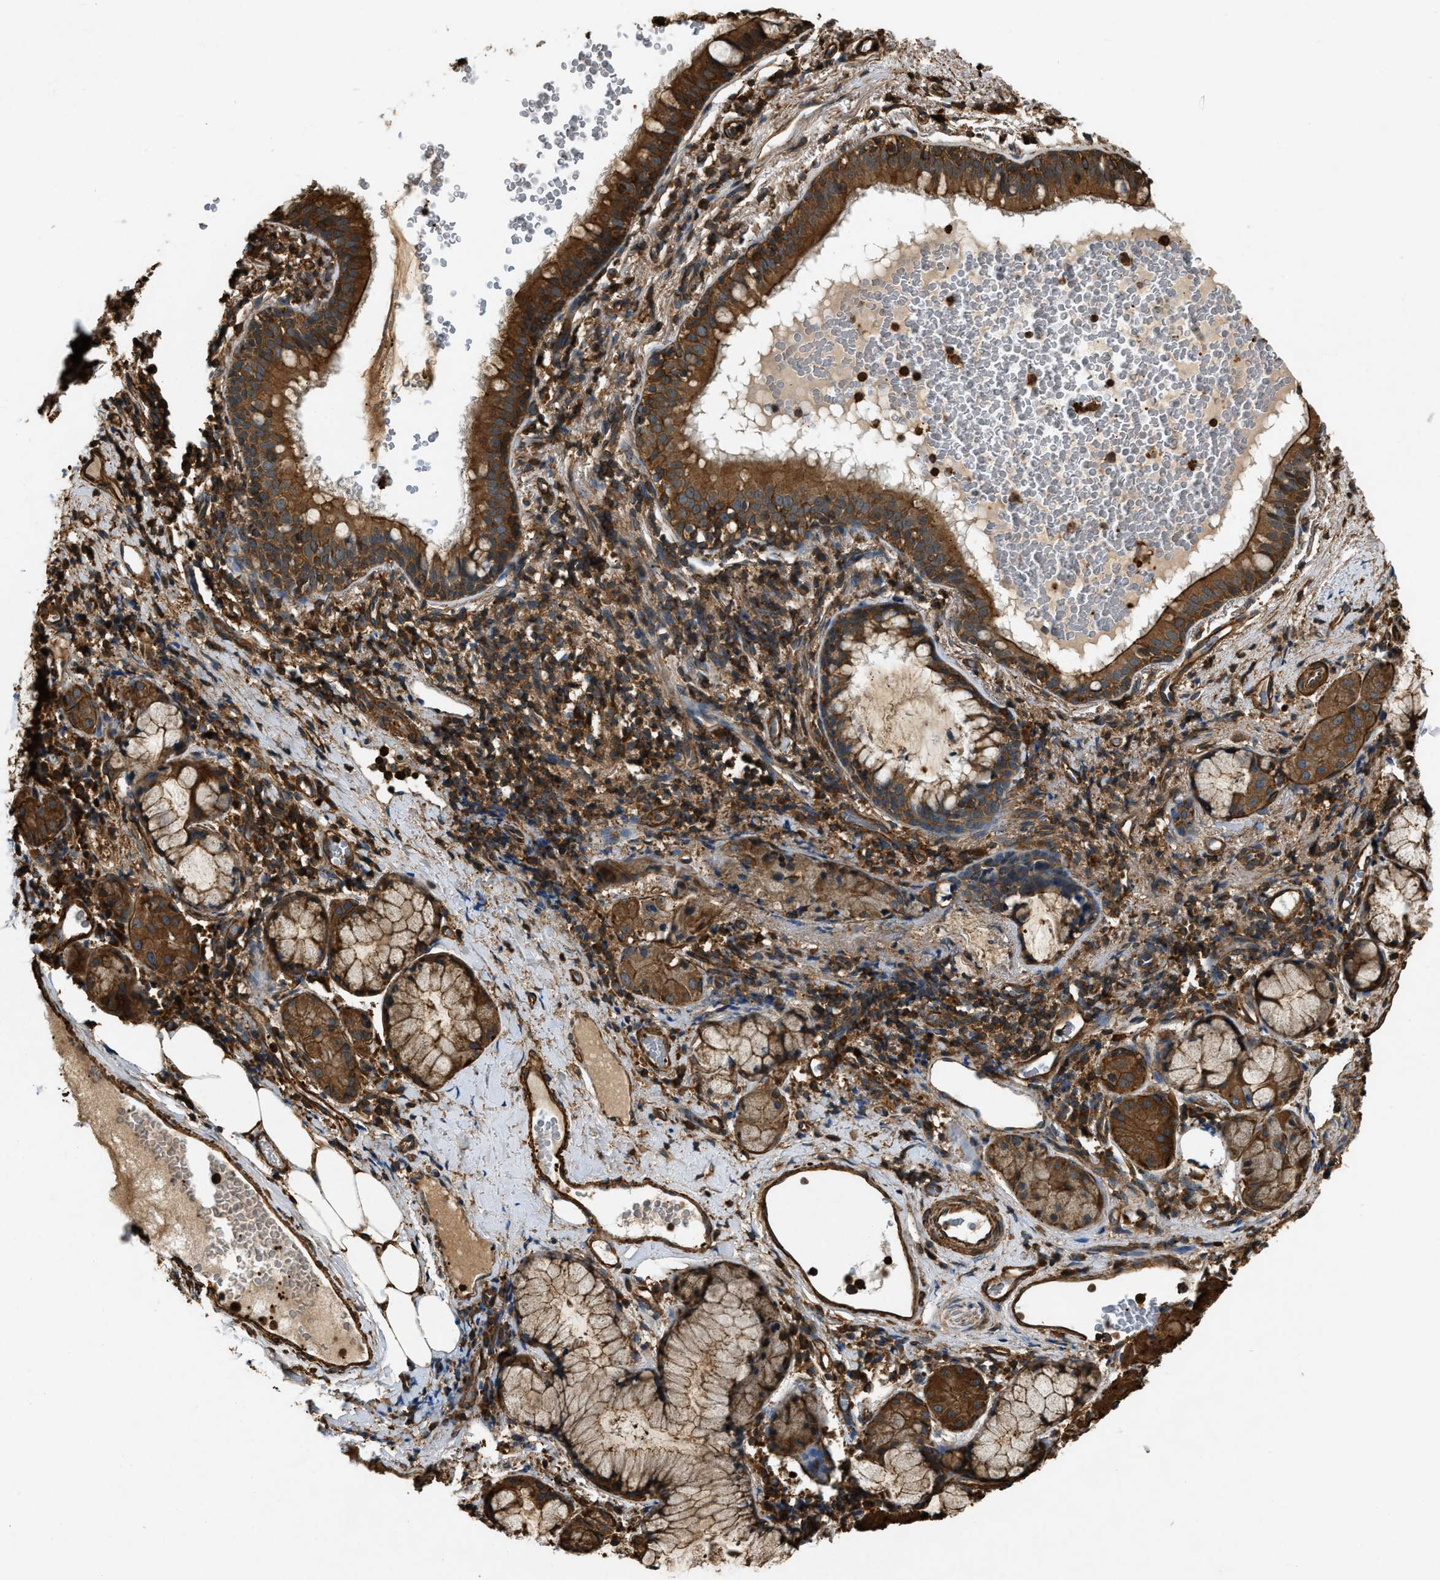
{"staining": {"intensity": "strong", "quantity": ">75%", "location": "cytoplasmic/membranous"}, "tissue": "bronchus", "cell_type": "Respiratory epithelial cells", "image_type": "normal", "snomed": [{"axis": "morphology", "description": "Normal tissue, NOS"}, {"axis": "morphology", "description": "Inflammation, NOS"}, {"axis": "topography", "description": "Cartilage tissue"}, {"axis": "topography", "description": "Bronchus"}], "caption": "Bronchus stained with DAB (3,3'-diaminobenzidine) IHC exhibits high levels of strong cytoplasmic/membranous staining in approximately >75% of respiratory epithelial cells. (brown staining indicates protein expression, while blue staining denotes nuclei).", "gene": "YARS1", "patient": {"sex": "male", "age": 77}}